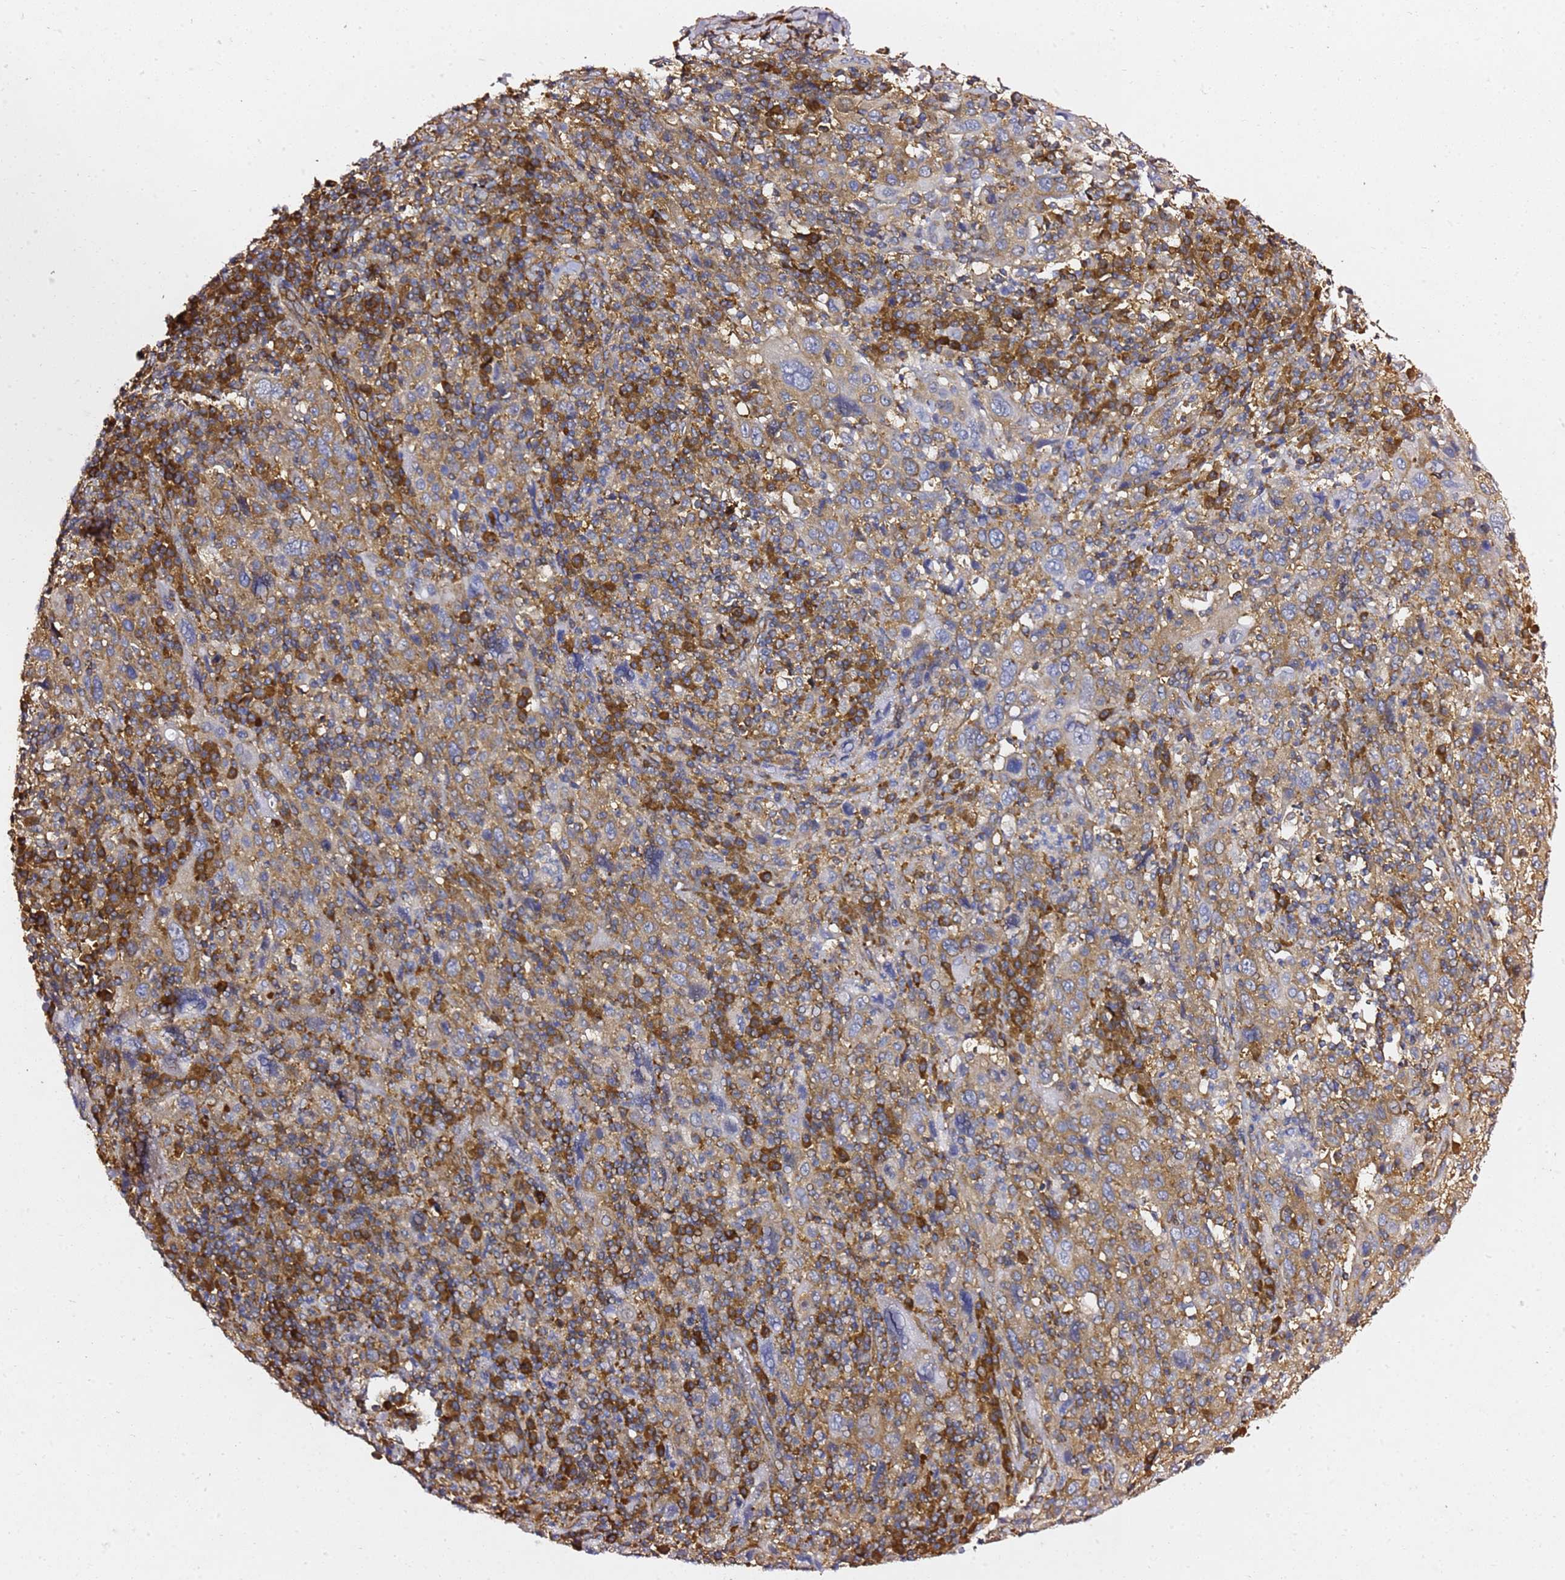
{"staining": {"intensity": "moderate", "quantity": ">75%", "location": "cytoplasmic/membranous"}, "tissue": "cervical cancer", "cell_type": "Tumor cells", "image_type": "cancer", "snomed": [{"axis": "morphology", "description": "Squamous cell carcinoma, NOS"}, {"axis": "topography", "description": "Cervix"}], "caption": "A medium amount of moderate cytoplasmic/membranous staining is appreciated in approximately >75% of tumor cells in cervical squamous cell carcinoma tissue.", "gene": "TPST1", "patient": {"sex": "female", "age": 46}}